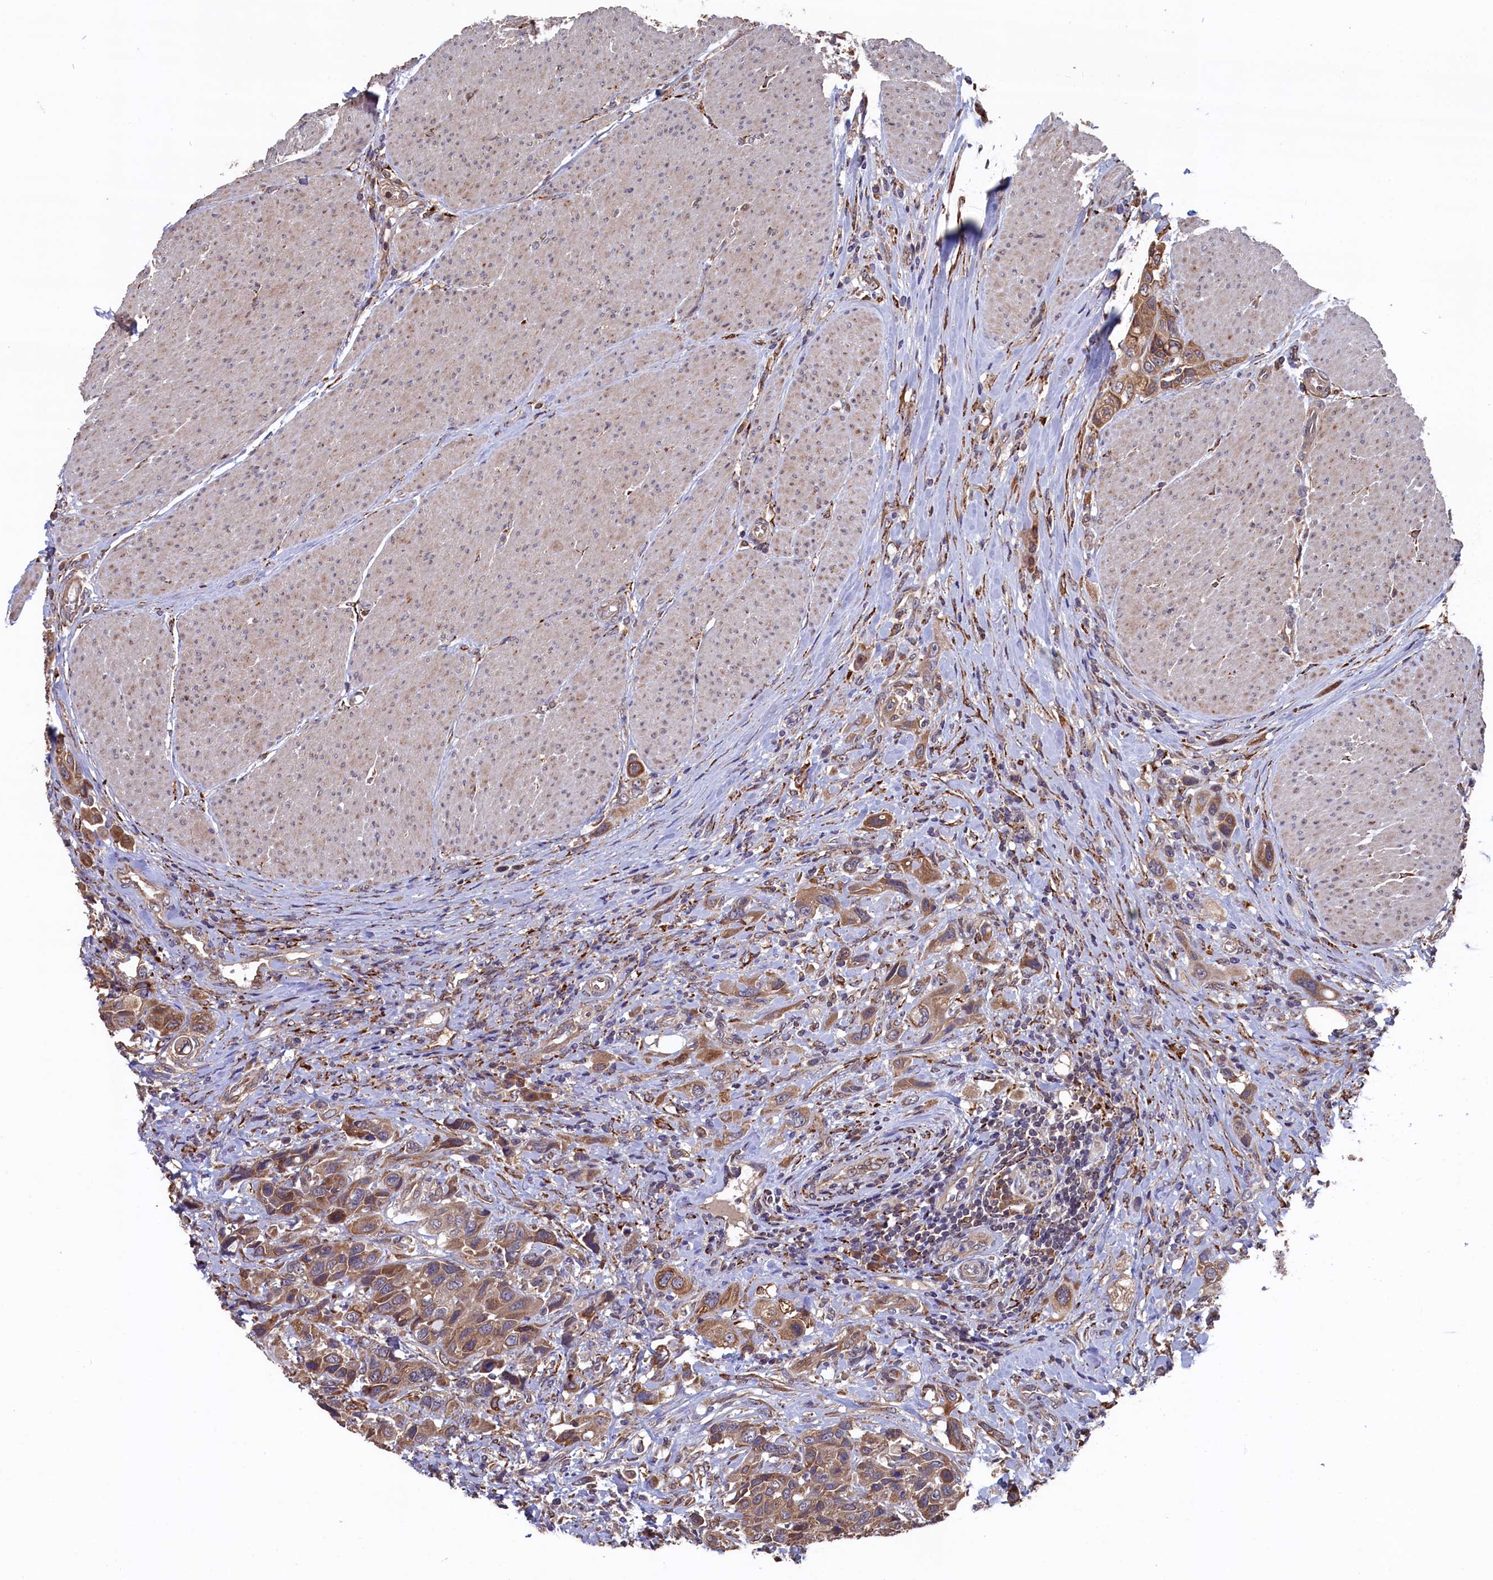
{"staining": {"intensity": "moderate", "quantity": ">75%", "location": "cytoplasmic/membranous"}, "tissue": "urothelial cancer", "cell_type": "Tumor cells", "image_type": "cancer", "snomed": [{"axis": "morphology", "description": "Urothelial carcinoma, High grade"}, {"axis": "topography", "description": "Urinary bladder"}], "caption": "Human urothelial carcinoma (high-grade) stained for a protein (brown) reveals moderate cytoplasmic/membranous positive staining in about >75% of tumor cells.", "gene": "SLC12A4", "patient": {"sex": "male", "age": 50}}